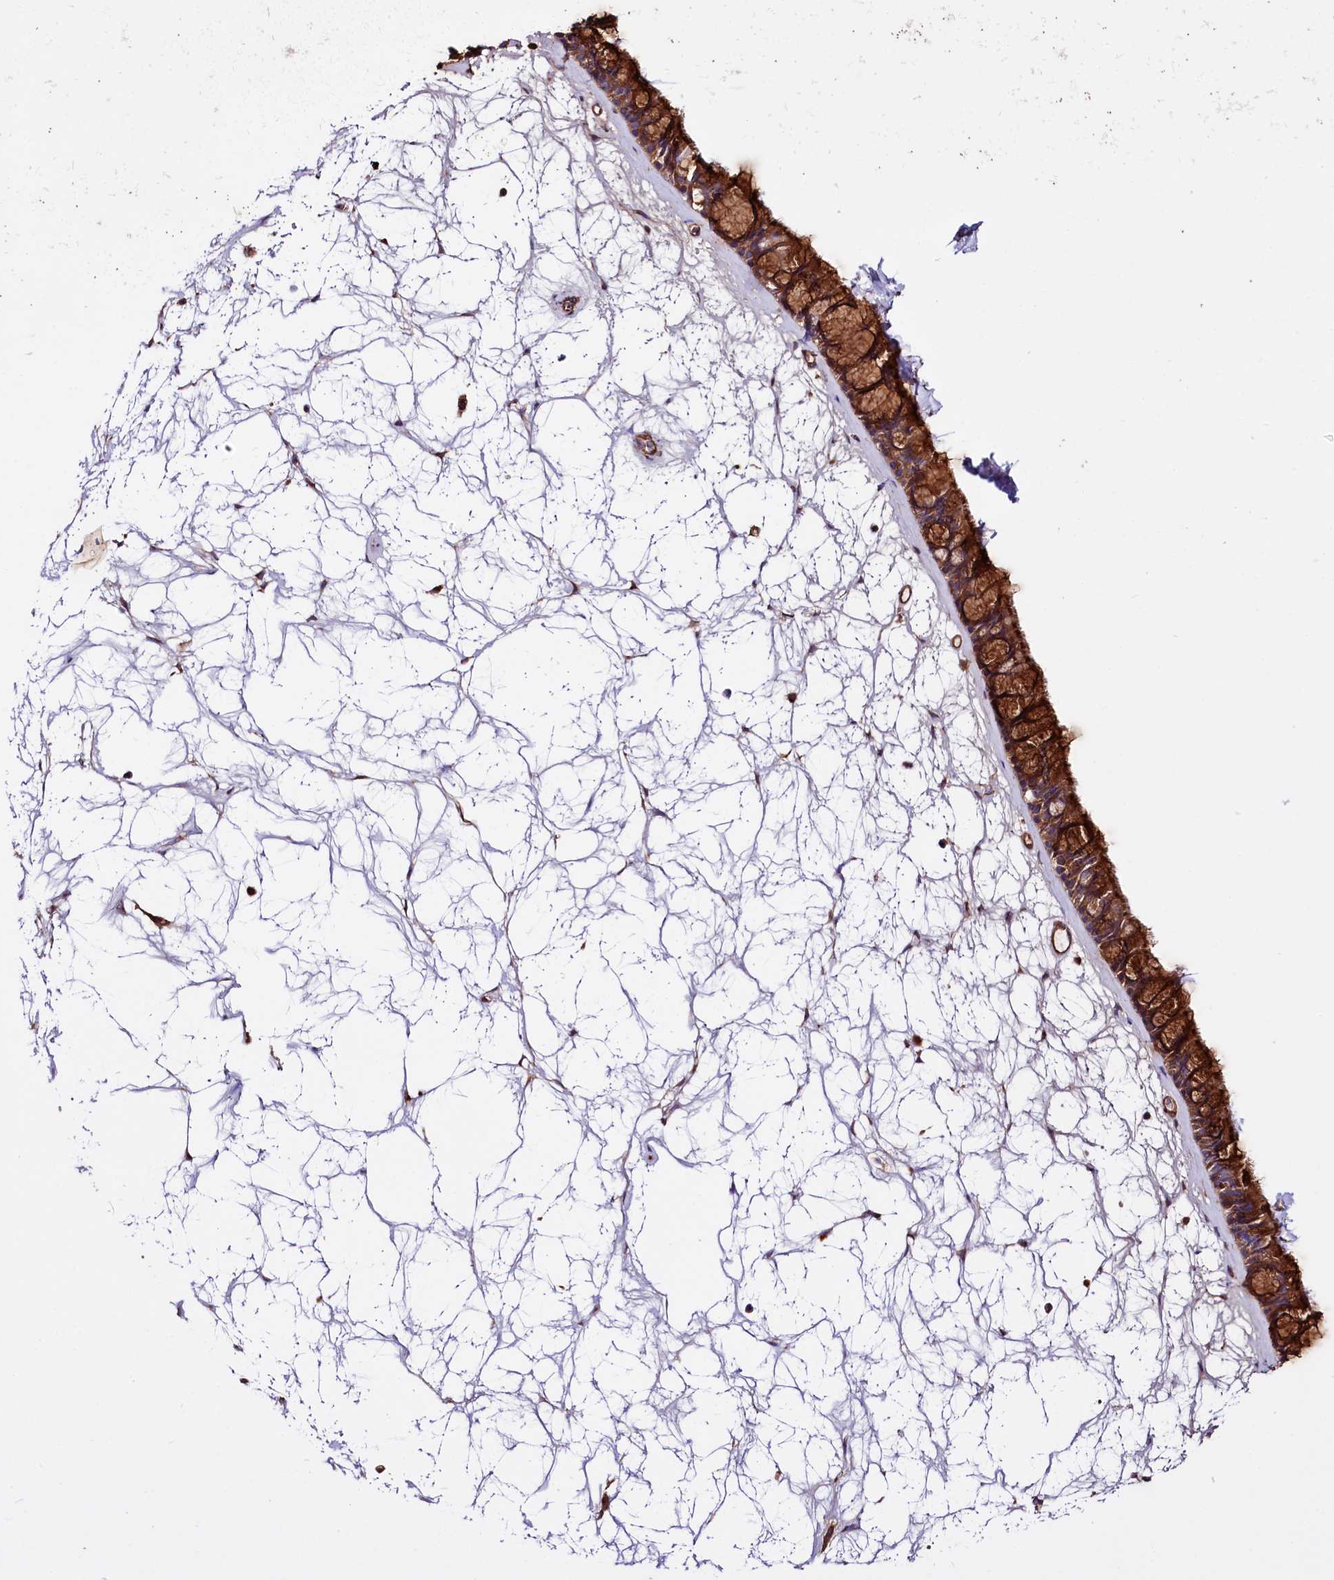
{"staining": {"intensity": "strong", "quantity": ">75%", "location": "cytoplasmic/membranous"}, "tissue": "nasopharynx", "cell_type": "Respiratory epithelial cells", "image_type": "normal", "snomed": [{"axis": "morphology", "description": "Normal tissue, NOS"}, {"axis": "topography", "description": "Nasopharynx"}], "caption": "Immunohistochemistry (IHC) of benign nasopharynx demonstrates high levels of strong cytoplasmic/membranous expression in about >75% of respiratory epithelial cells. (IHC, brightfield microscopy, high magnification).", "gene": "CEP295", "patient": {"sex": "male", "age": 64}}